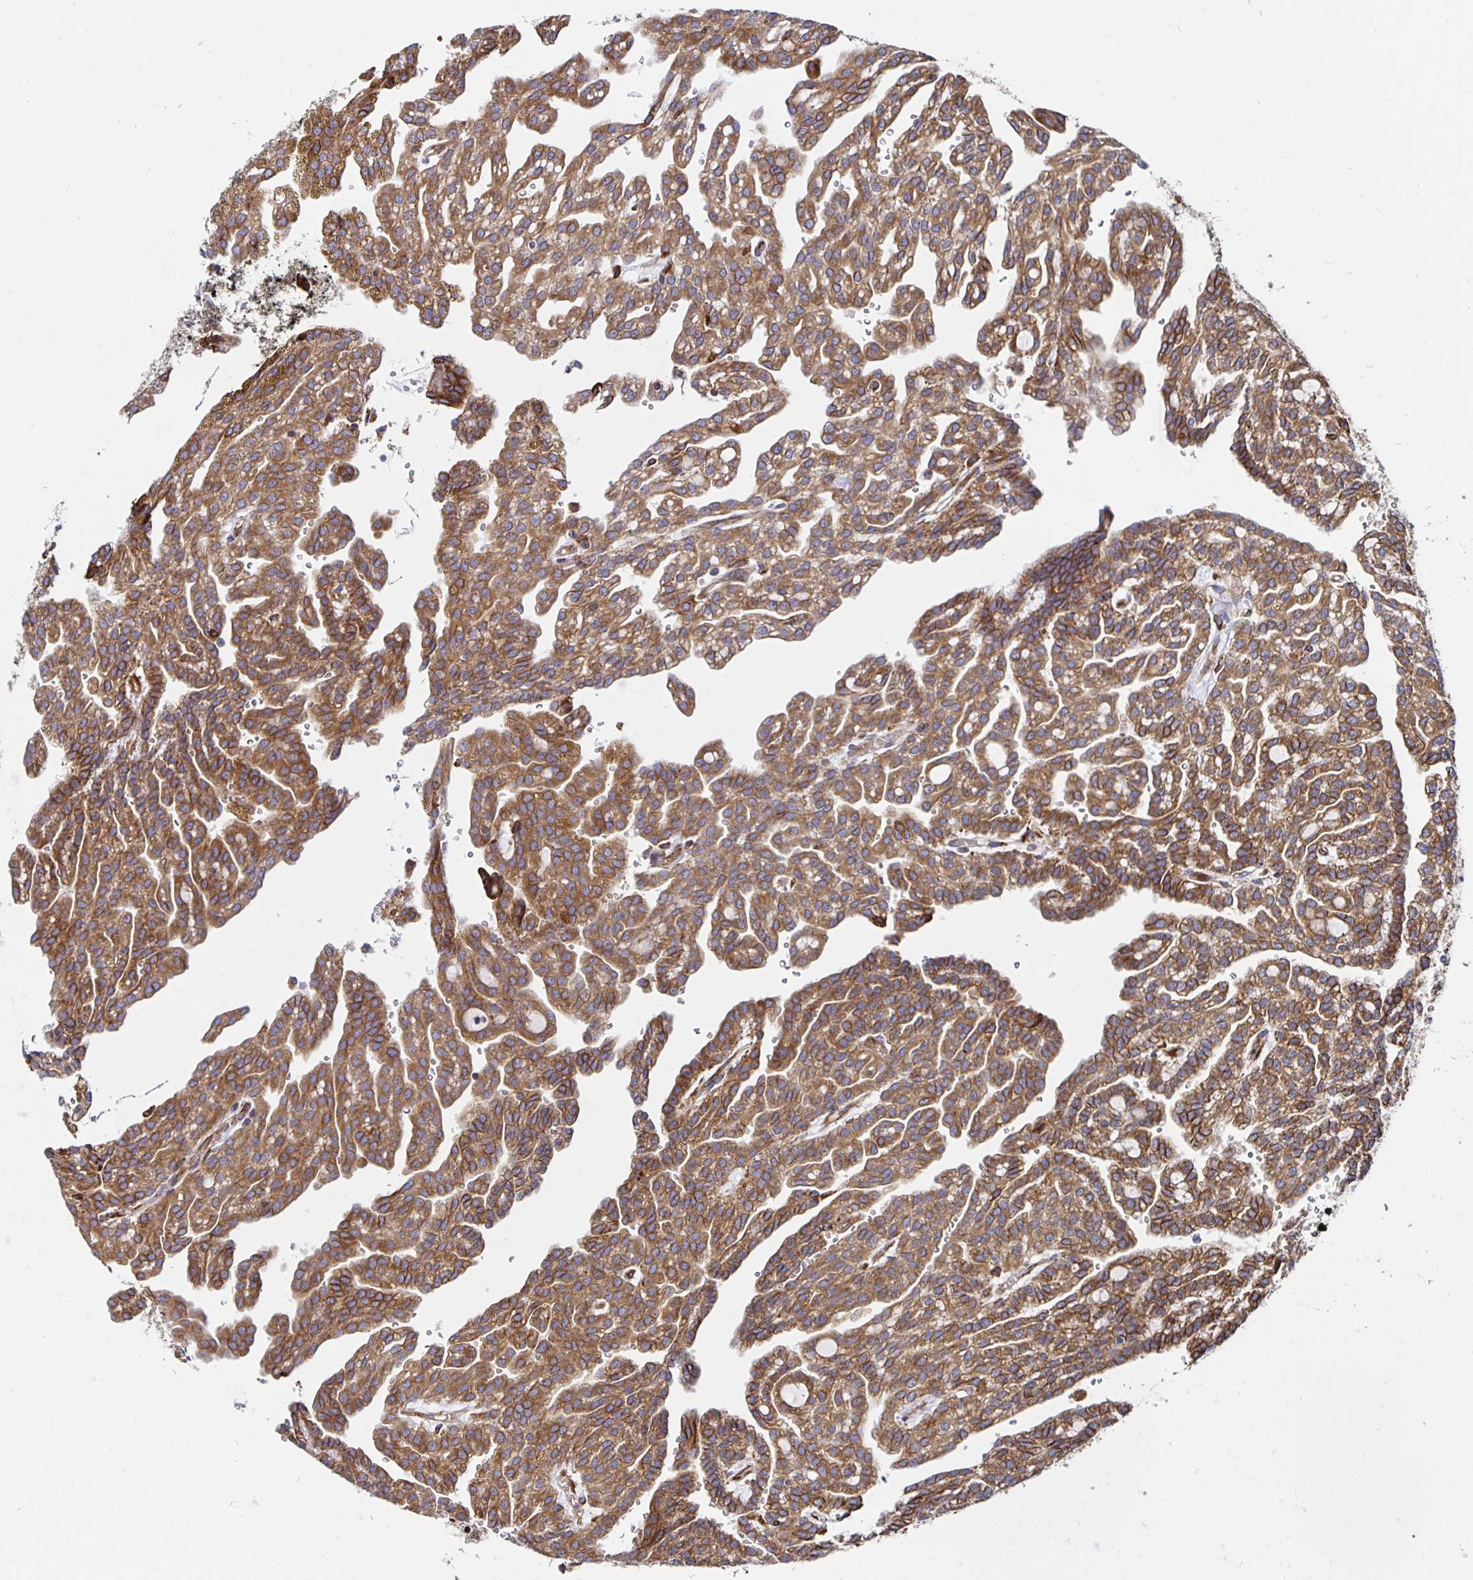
{"staining": {"intensity": "moderate", "quantity": ">75%", "location": "cytoplasmic/membranous"}, "tissue": "renal cancer", "cell_type": "Tumor cells", "image_type": "cancer", "snomed": [{"axis": "morphology", "description": "Adenocarcinoma, NOS"}, {"axis": "topography", "description": "Kidney"}], "caption": "There is medium levels of moderate cytoplasmic/membranous positivity in tumor cells of adenocarcinoma (renal), as demonstrated by immunohistochemical staining (brown color).", "gene": "SMYD3", "patient": {"sex": "male", "age": 63}}